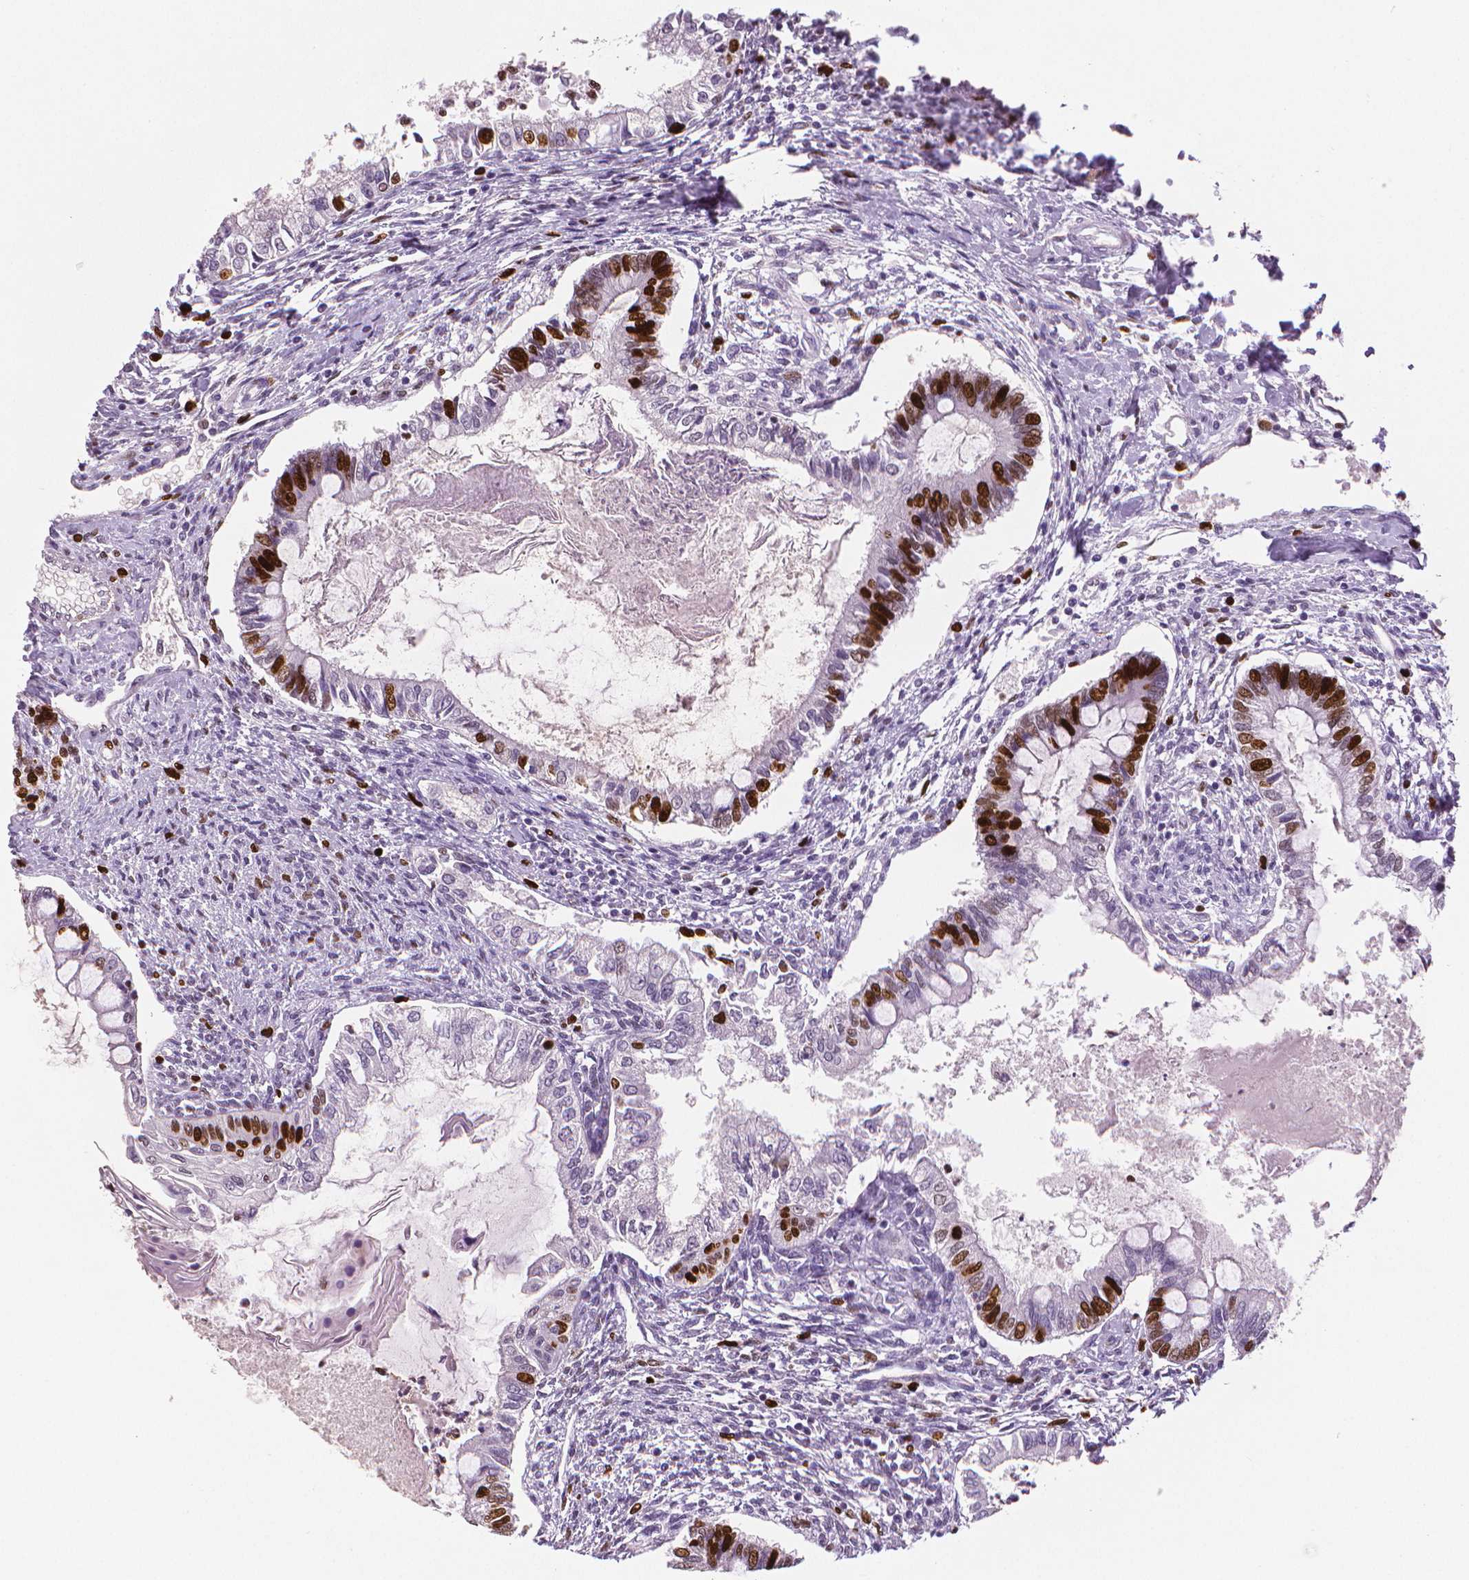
{"staining": {"intensity": "strong", "quantity": "25%-75%", "location": "nuclear"}, "tissue": "testis cancer", "cell_type": "Tumor cells", "image_type": "cancer", "snomed": [{"axis": "morphology", "description": "Carcinoma, Embryonal, NOS"}, {"axis": "topography", "description": "Testis"}], "caption": "Immunohistochemical staining of testis cancer shows high levels of strong nuclear positivity in approximately 25%-75% of tumor cells.", "gene": "MKI67", "patient": {"sex": "male", "age": 37}}